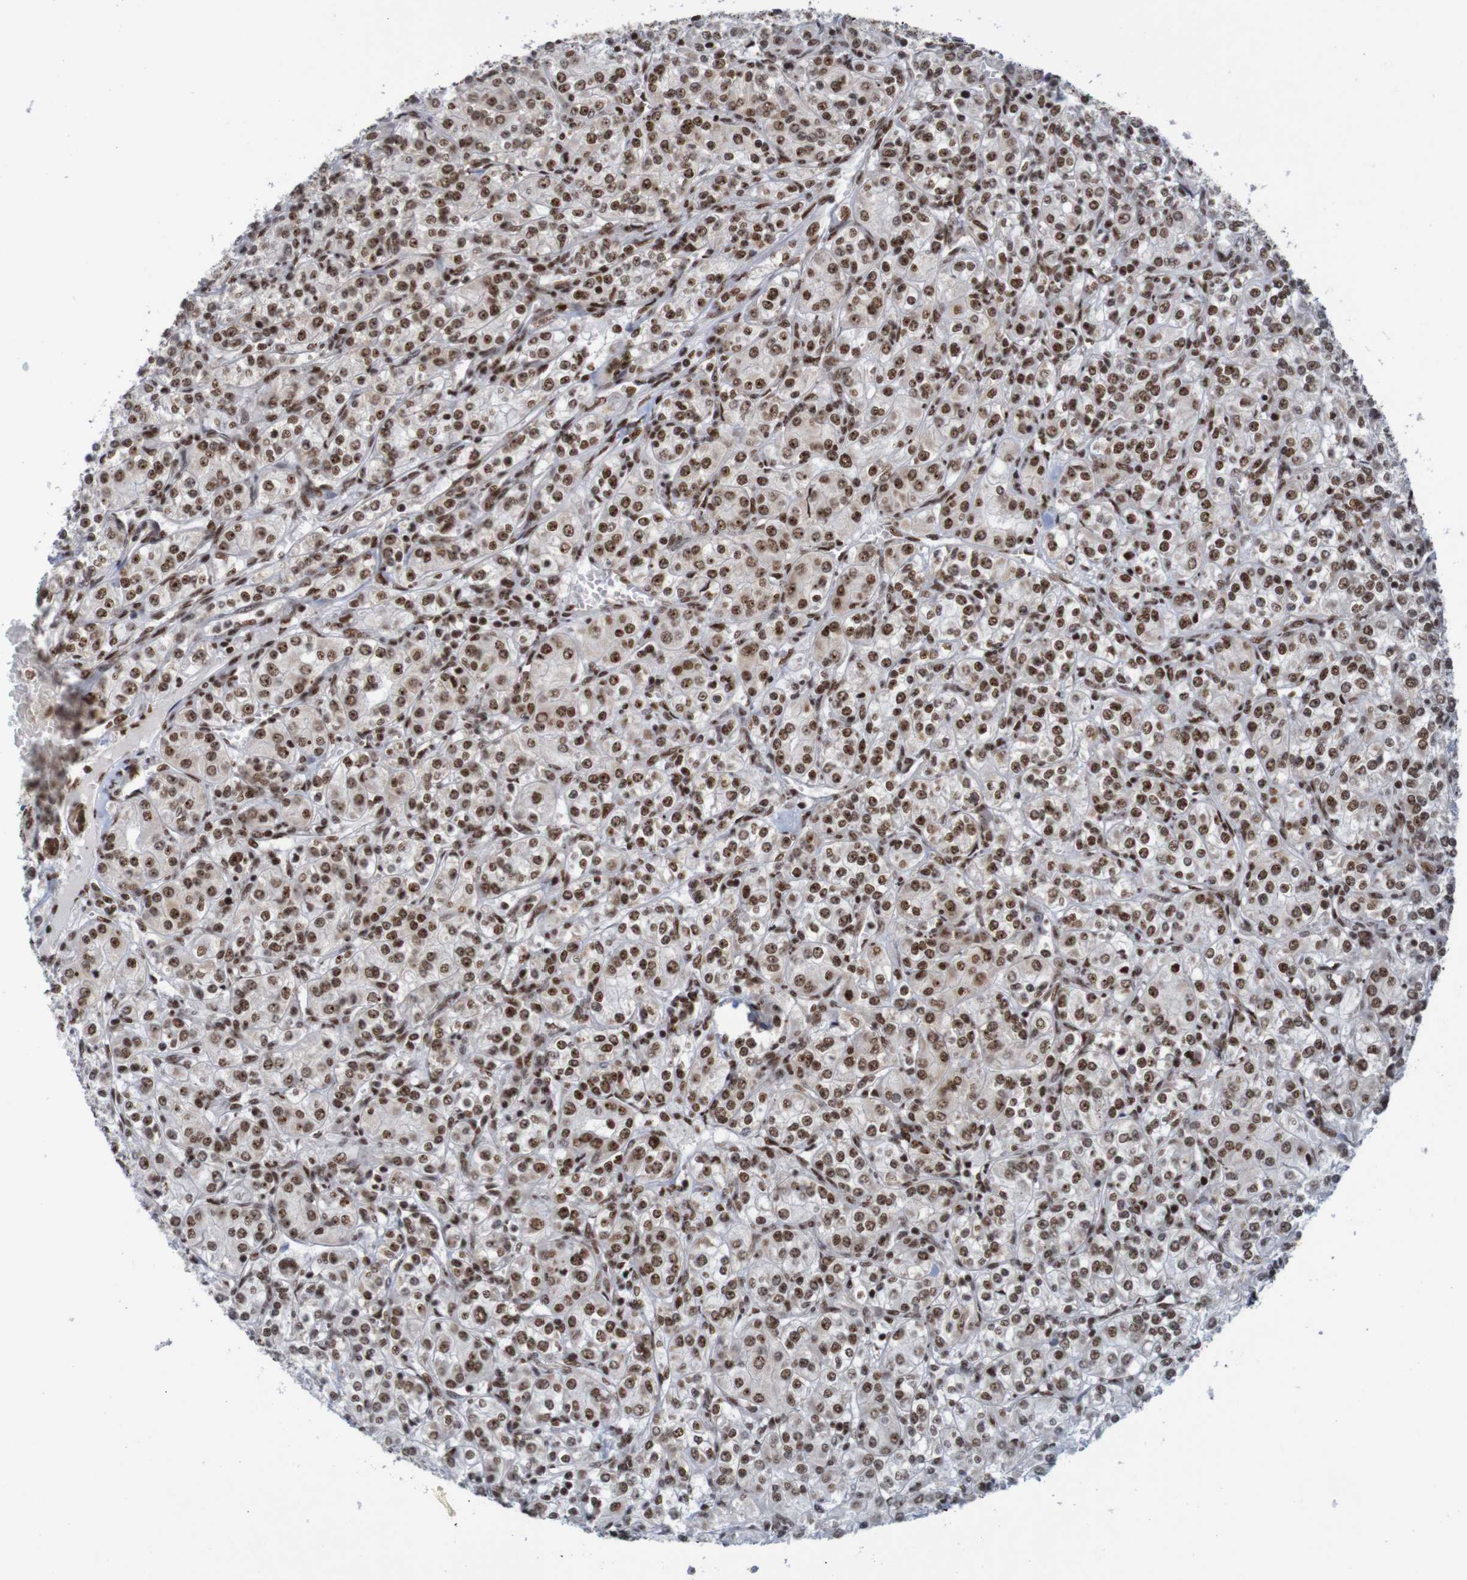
{"staining": {"intensity": "strong", "quantity": ">75%", "location": "nuclear"}, "tissue": "renal cancer", "cell_type": "Tumor cells", "image_type": "cancer", "snomed": [{"axis": "morphology", "description": "Adenocarcinoma, NOS"}, {"axis": "topography", "description": "Kidney"}], "caption": "Protein staining of renal adenocarcinoma tissue reveals strong nuclear positivity in approximately >75% of tumor cells.", "gene": "THRAP3", "patient": {"sex": "male", "age": 77}}